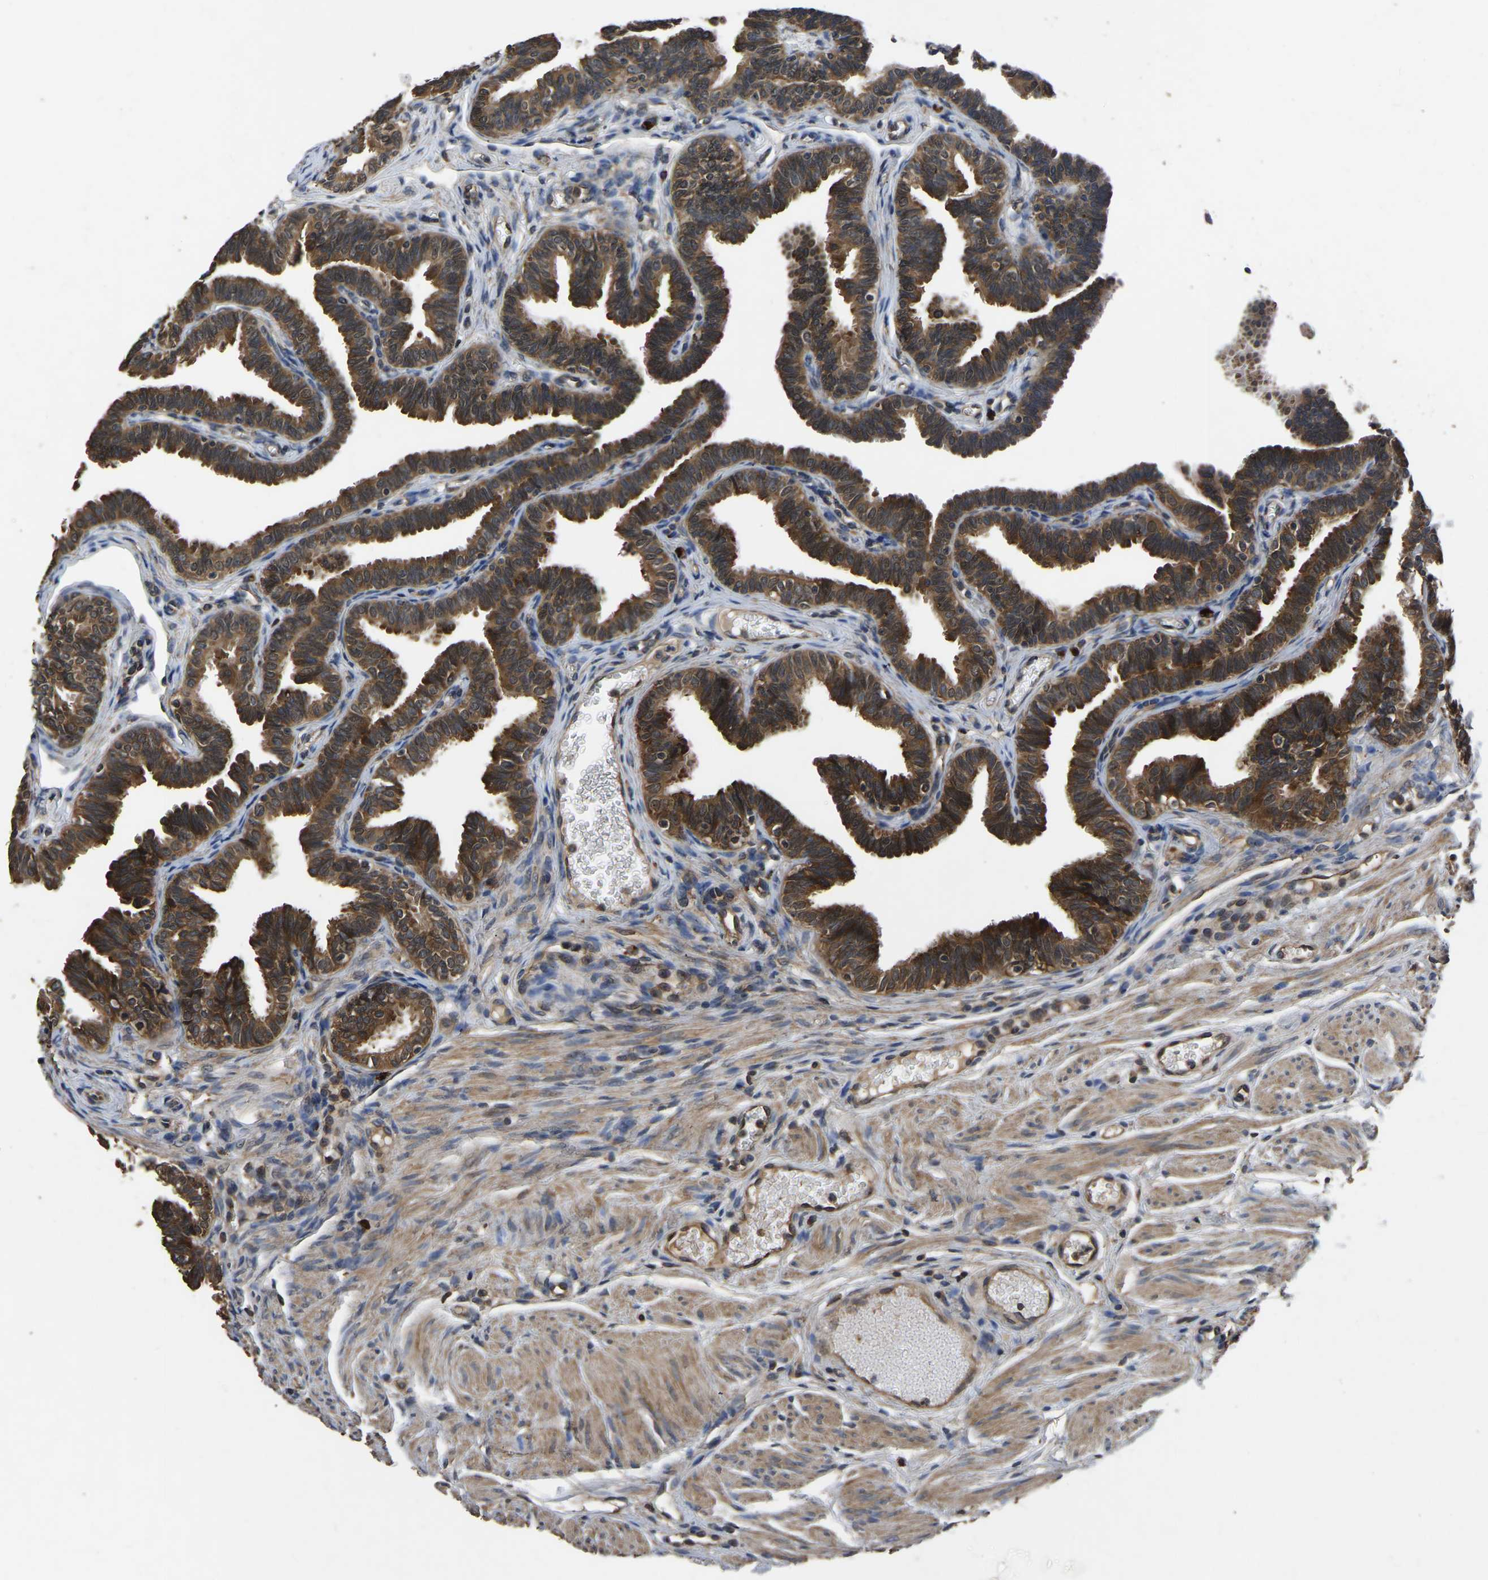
{"staining": {"intensity": "moderate", "quantity": ">75%", "location": "cytoplasmic/membranous"}, "tissue": "fallopian tube", "cell_type": "Glandular cells", "image_type": "normal", "snomed": [{"axis": "morphology", "description": "Normal tissue, NOS"}, {"axis": "topography", "description": "Fallopian tube"}, {"axis": "topography", "description": "Ovary"}], "caption": "Glandular cells demonstrate moderate cytoplasmic/membranous positivity in about >75% of cells in unremarkable fallopian tube.", "gene": "CRYZL1", "patient": {"sex": "female", "age": 23}}